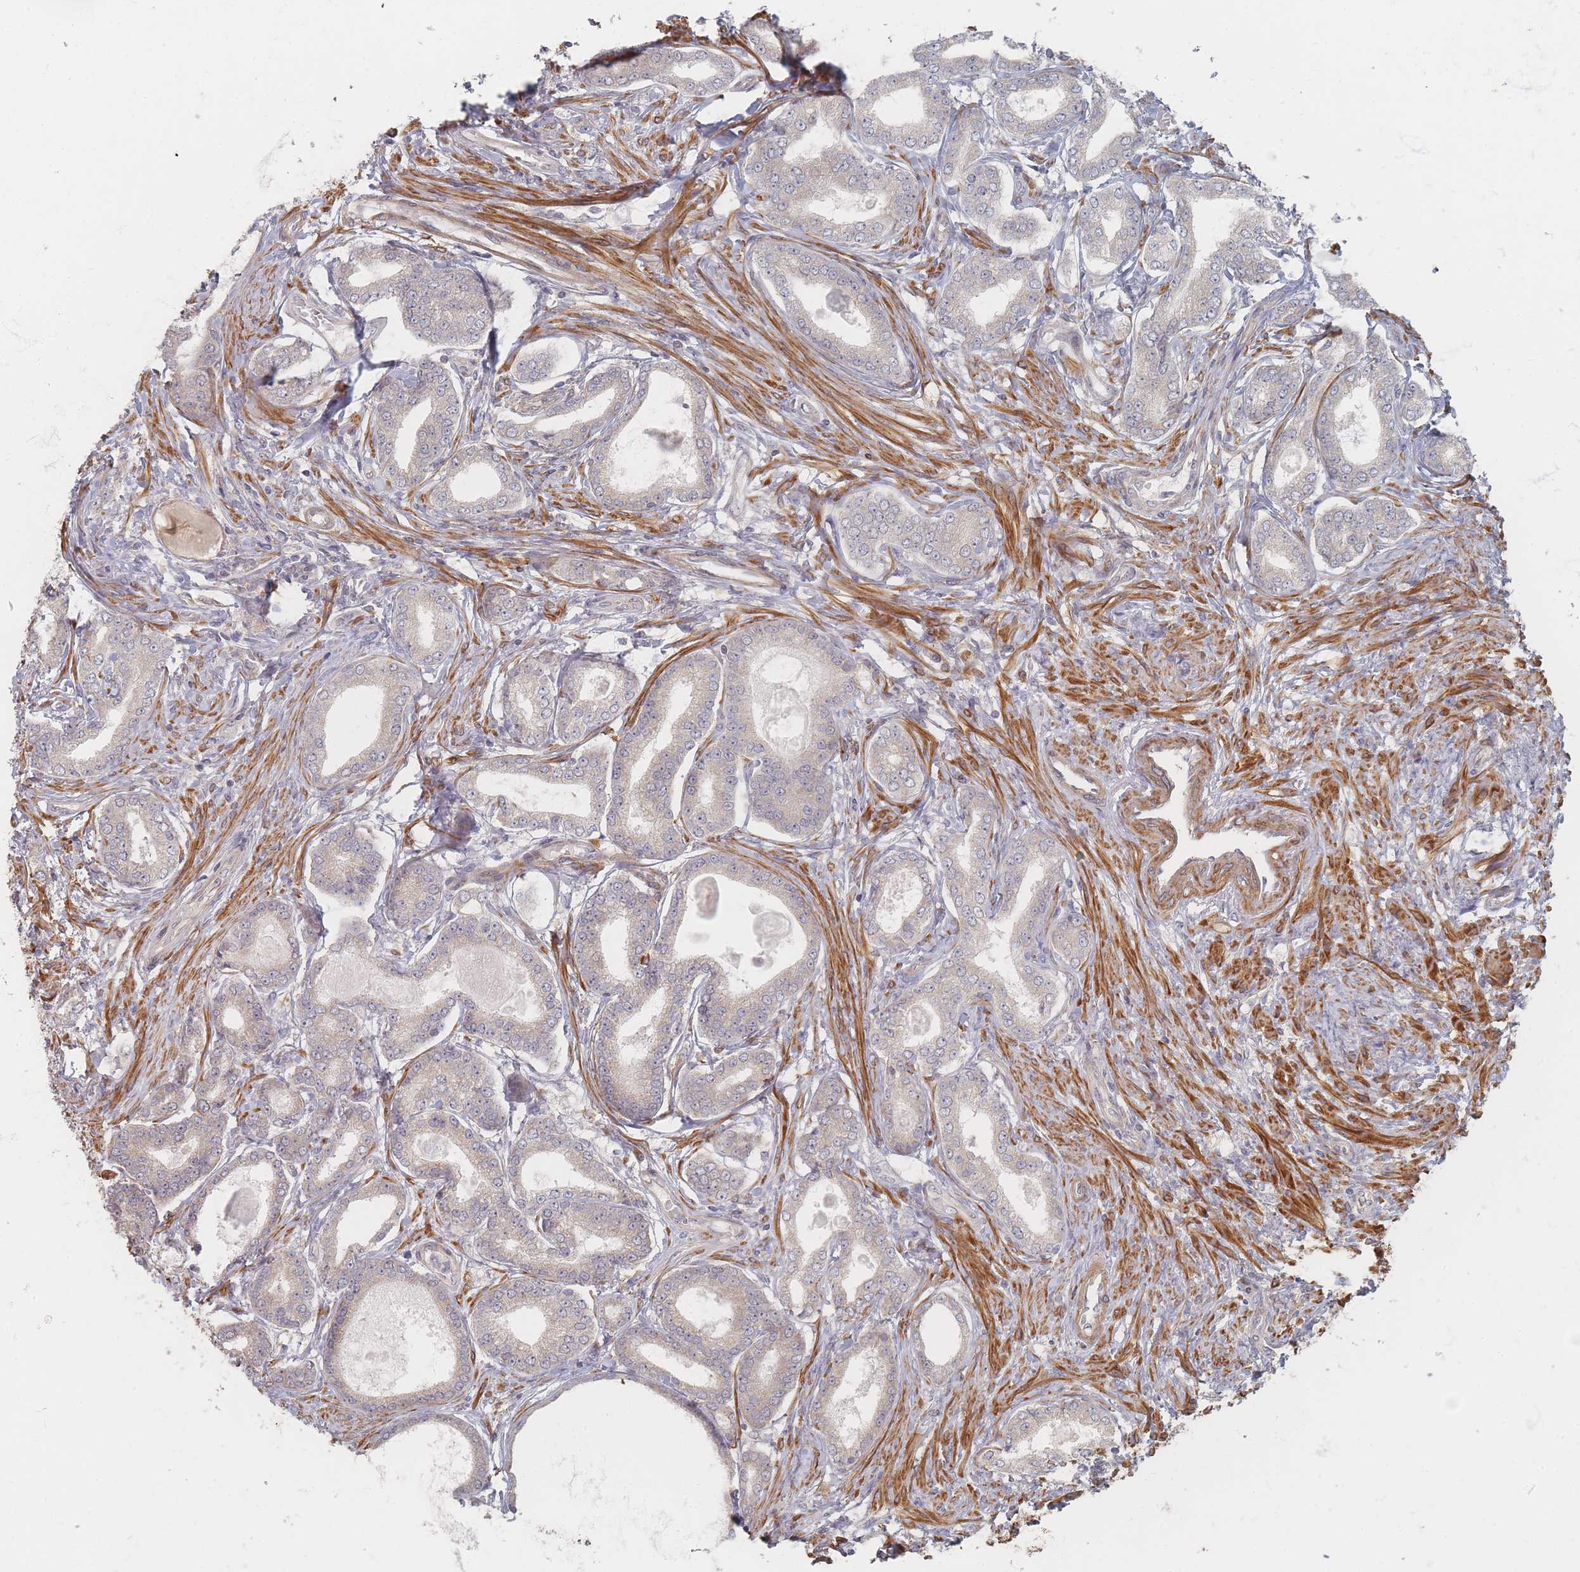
{"staining": {"intensity": "negative", "quantity": "none", "location": "none"}, "tissue": "prostate cancer", "cell_type": "Tumor cells", "image_type": "cancer", "snomed": [{"axis": "morphology", "description": "Adenocarcinoma, High grade"}, {"axis": "topography", "description": "Prostate"}], "caption": "IHC of adenocarcinoma (high-grade) (prostate) exhibits no positivity in tumor cells.", "gene": "GLE1", "patient": {"sex": "male", "age": 69}}